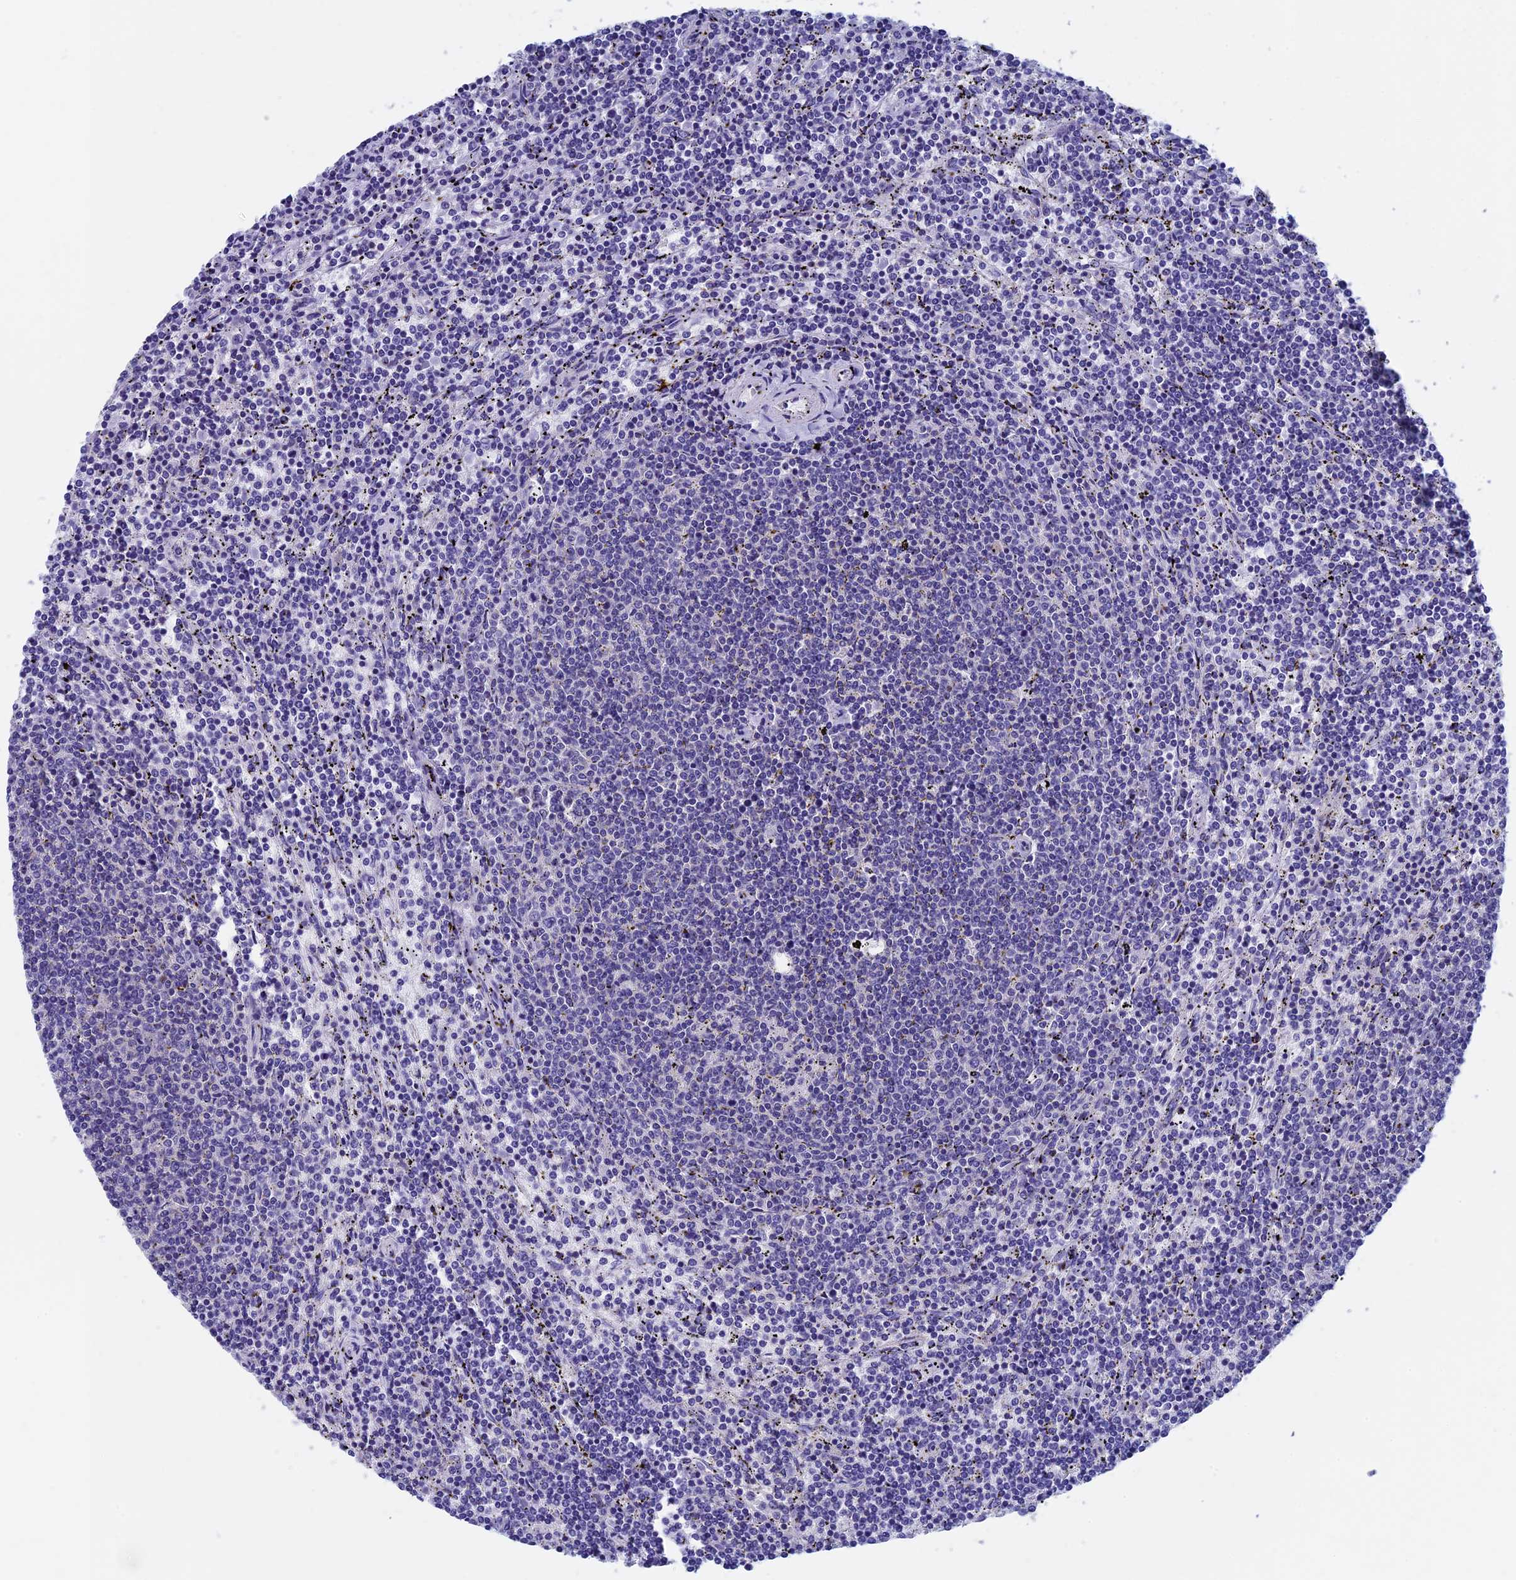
{"staining": {"intensity": "negative", "quantity": "none", "location": "none"}, "tissue": "lymphoma", "cell_type": "Tumor cells", "image_type": "cancer", "snomed": [{"axis": "morphology", "description": "Malignant lymphoma, non-Hodgkin's type, Low grade"}, {"axis": "topography", "description": "Spleen"}], "caption": "Micrograph shows no protein staining in tumor cells of malignant lymphoma, non-Hodgkin's type (low-grade) tissue.", "gene": "SEPTIN1", "patient": {"sex": "female", "age": 50}}